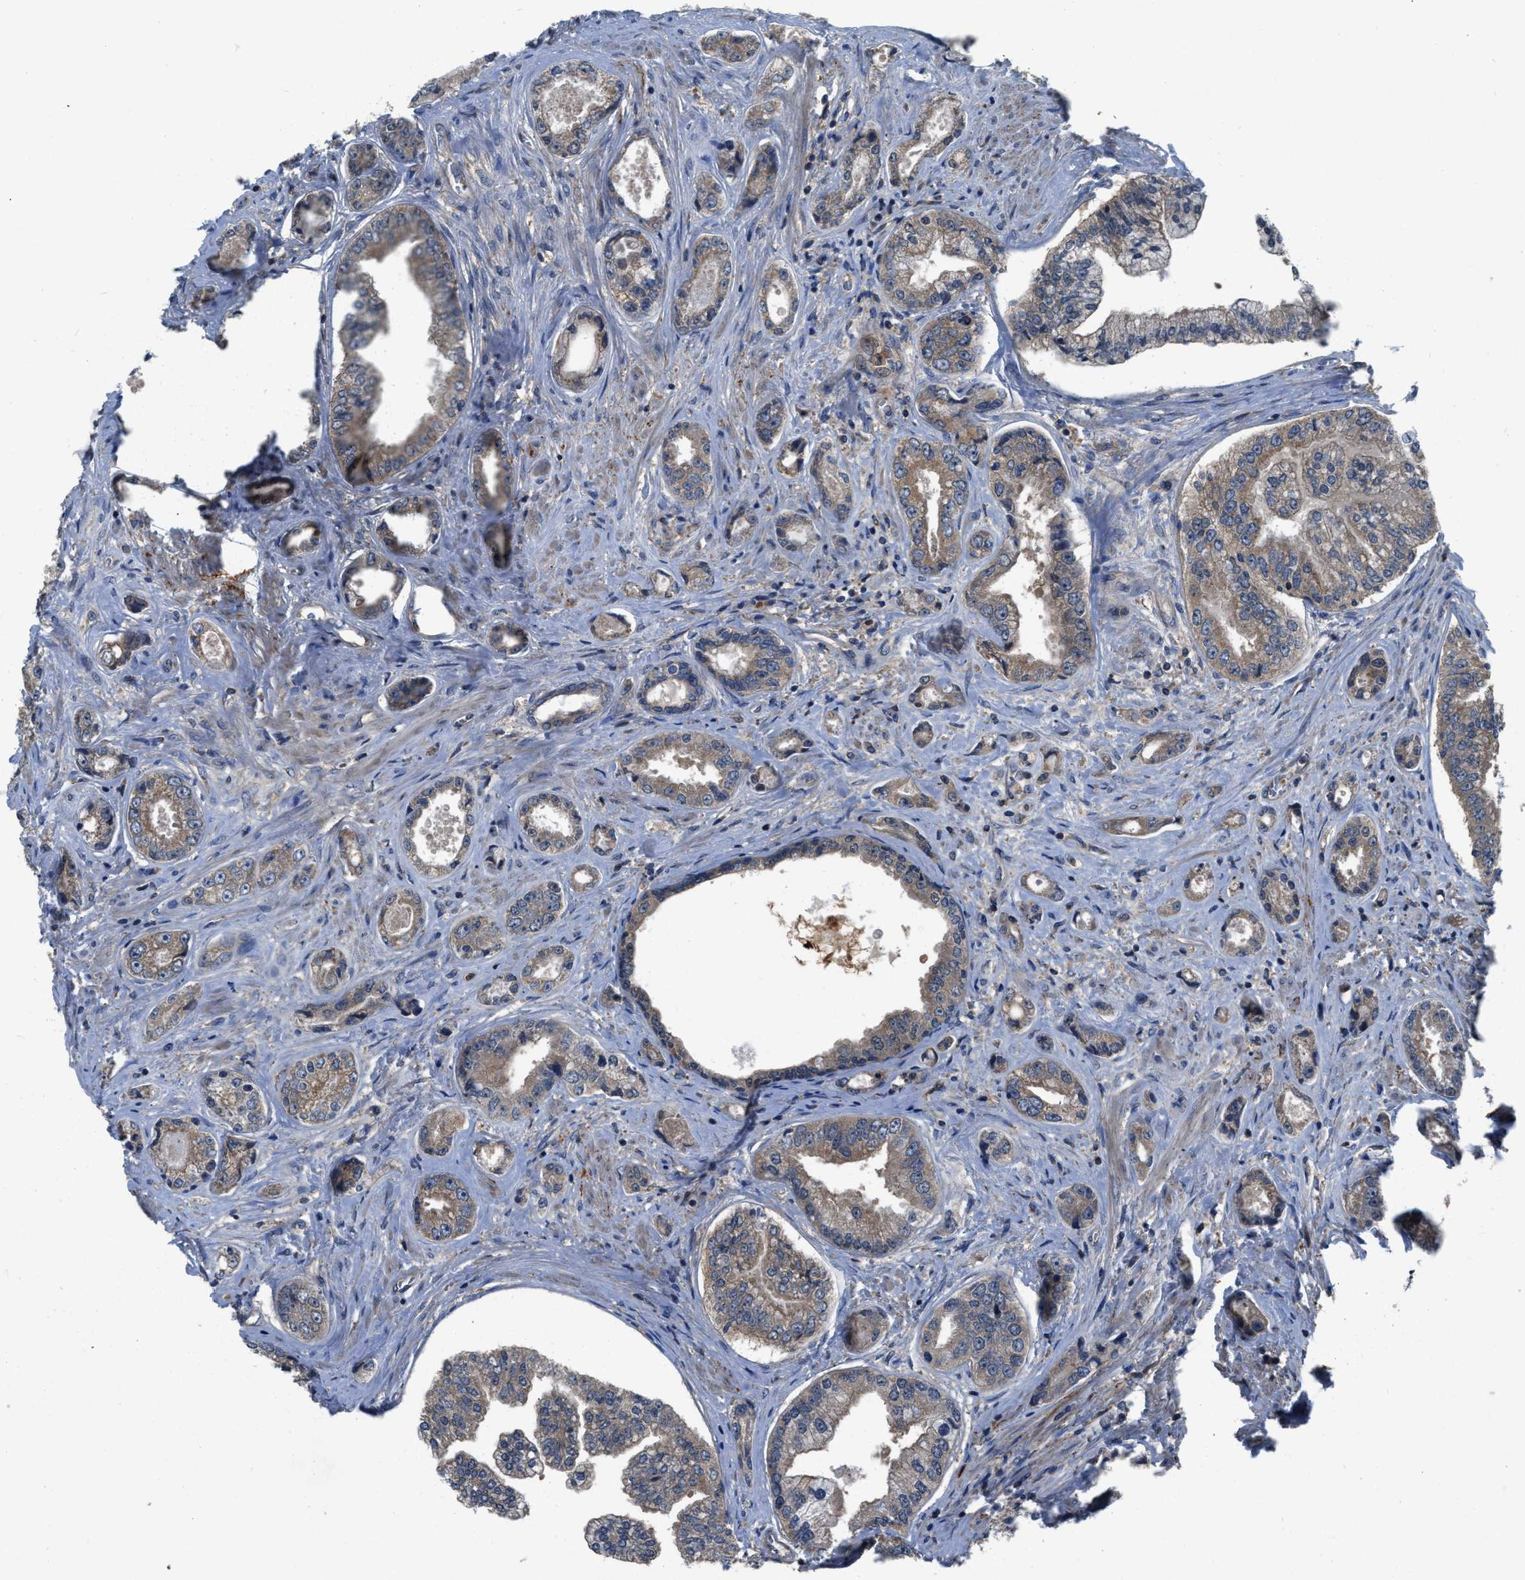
{"staining": {"intensity": "moderate", "quantity": ">75%", "location": "cytoplasmic/membranous"}, "tissue": "prostate cancer", "cell_type": "Tumor cells", "image_type": "cancer", "snomed": [{"axis": "morphology", "description": "Adenocarcinoma, High grade"}, {"axis": "topography", "description": "Prostate"}], "caption": "High-power microscopy captured an immunohistochemistry histopathology image of high-grade adenocarcinoma (prostate), revealing moderate cytoplasmic/membranous positivity in about >75% of tumor cells.", "gene": "USP25", "patient": {"sex": "male", "age": 61}}